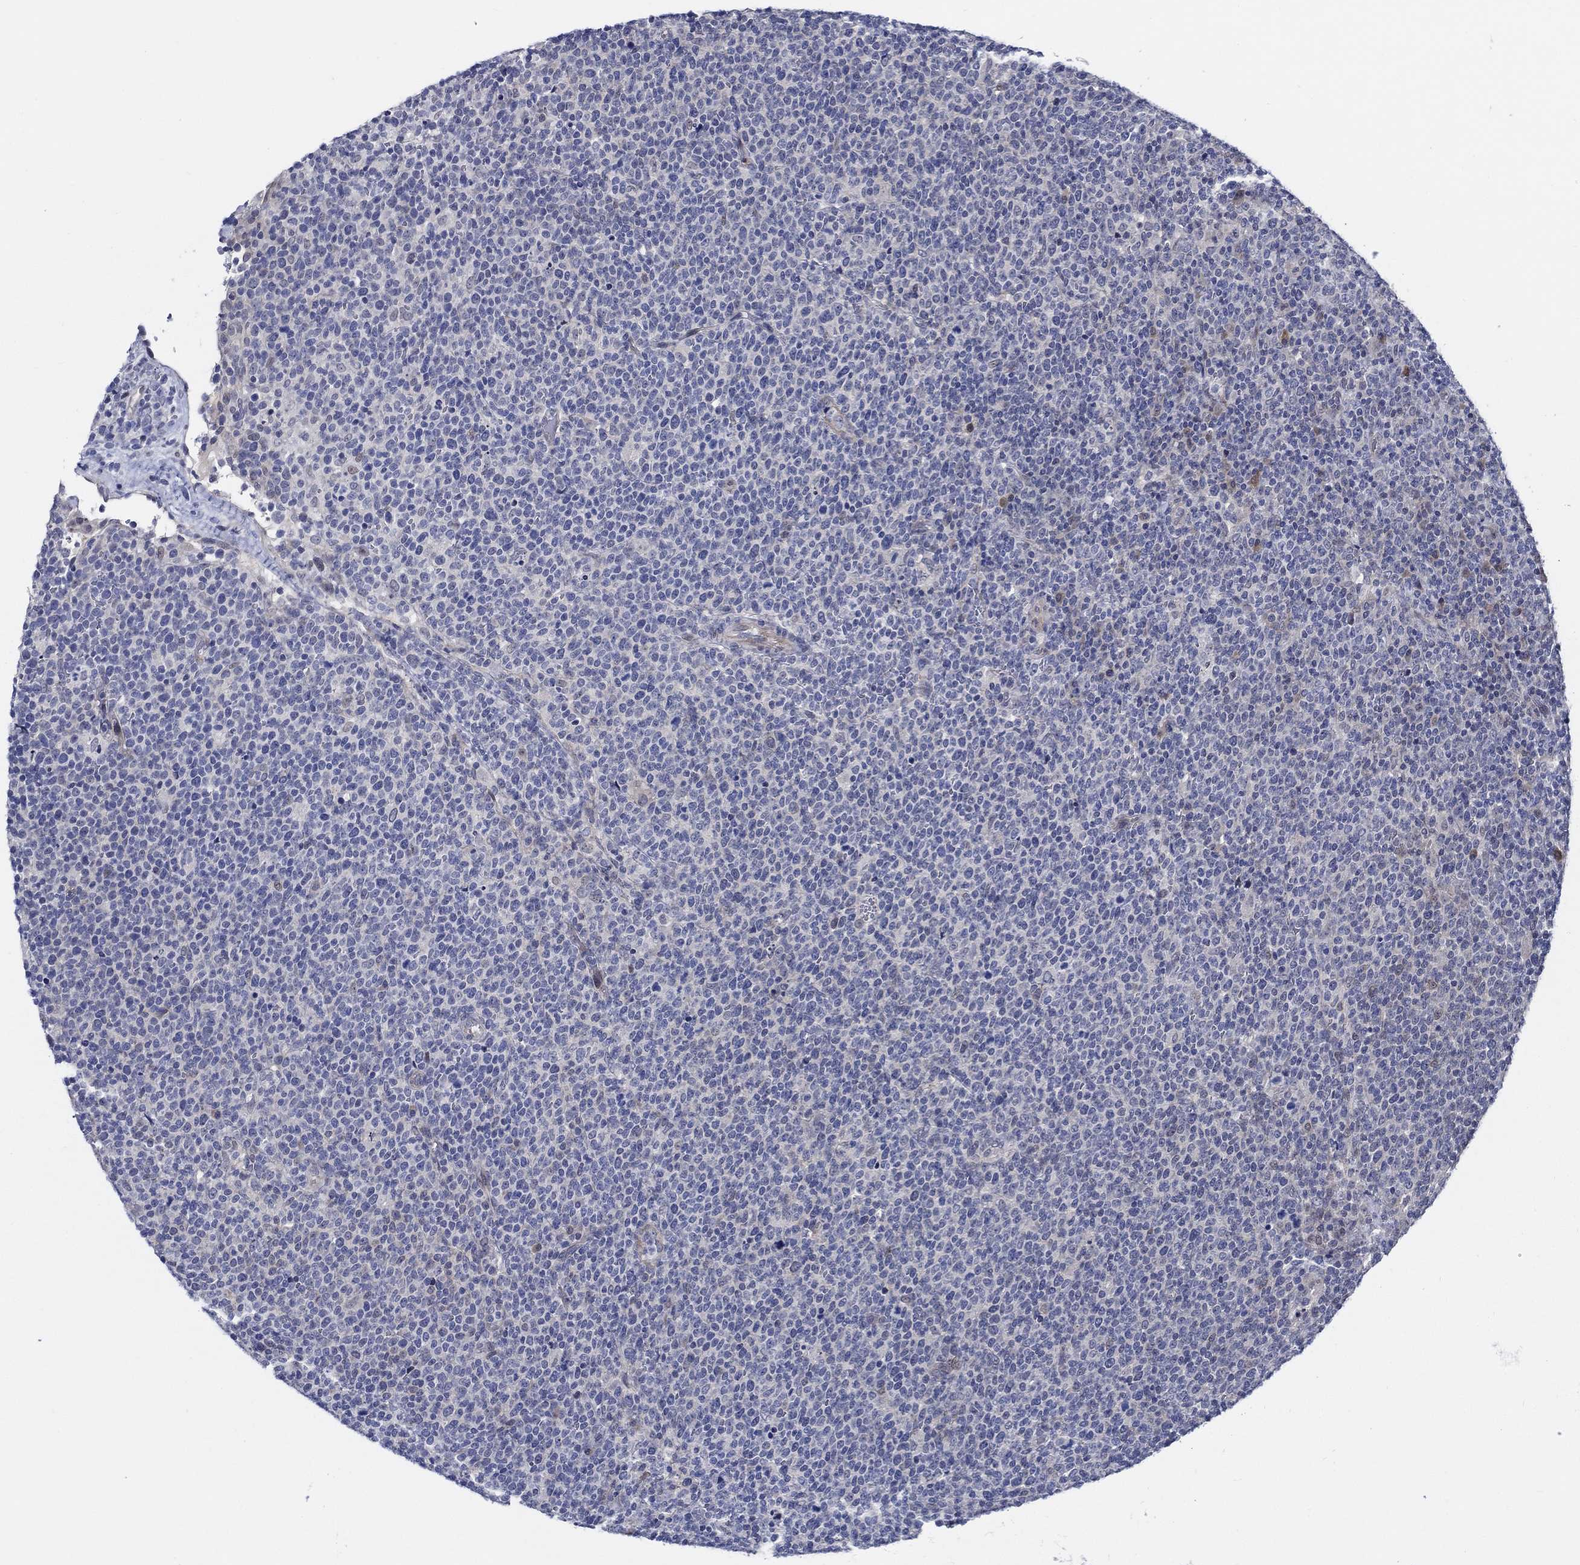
{"staining": {"intensity": "negative", "quantity": "none", "location": "none"}, "tissue": "lymphoma", "cell_type": "Tumor cells", "image_type": "cancer", "snomed": [{"axis": "morphology", "description": "Malignant lymphoma, non-Hodgkin's type, High grade"}, {"axis": "topography", "description": "Lymph node"}], "caption": "Immunohistochemistry (IHC) photomicrograph of neoplastic tissue: human malignant lymphoma, non-Hodgkin's type (high-grade) stained with DAB reveals no significant protein positivity in tumor cells.", "gene": "C8orf48", "patient": {"sex": "male", "age": 61}}